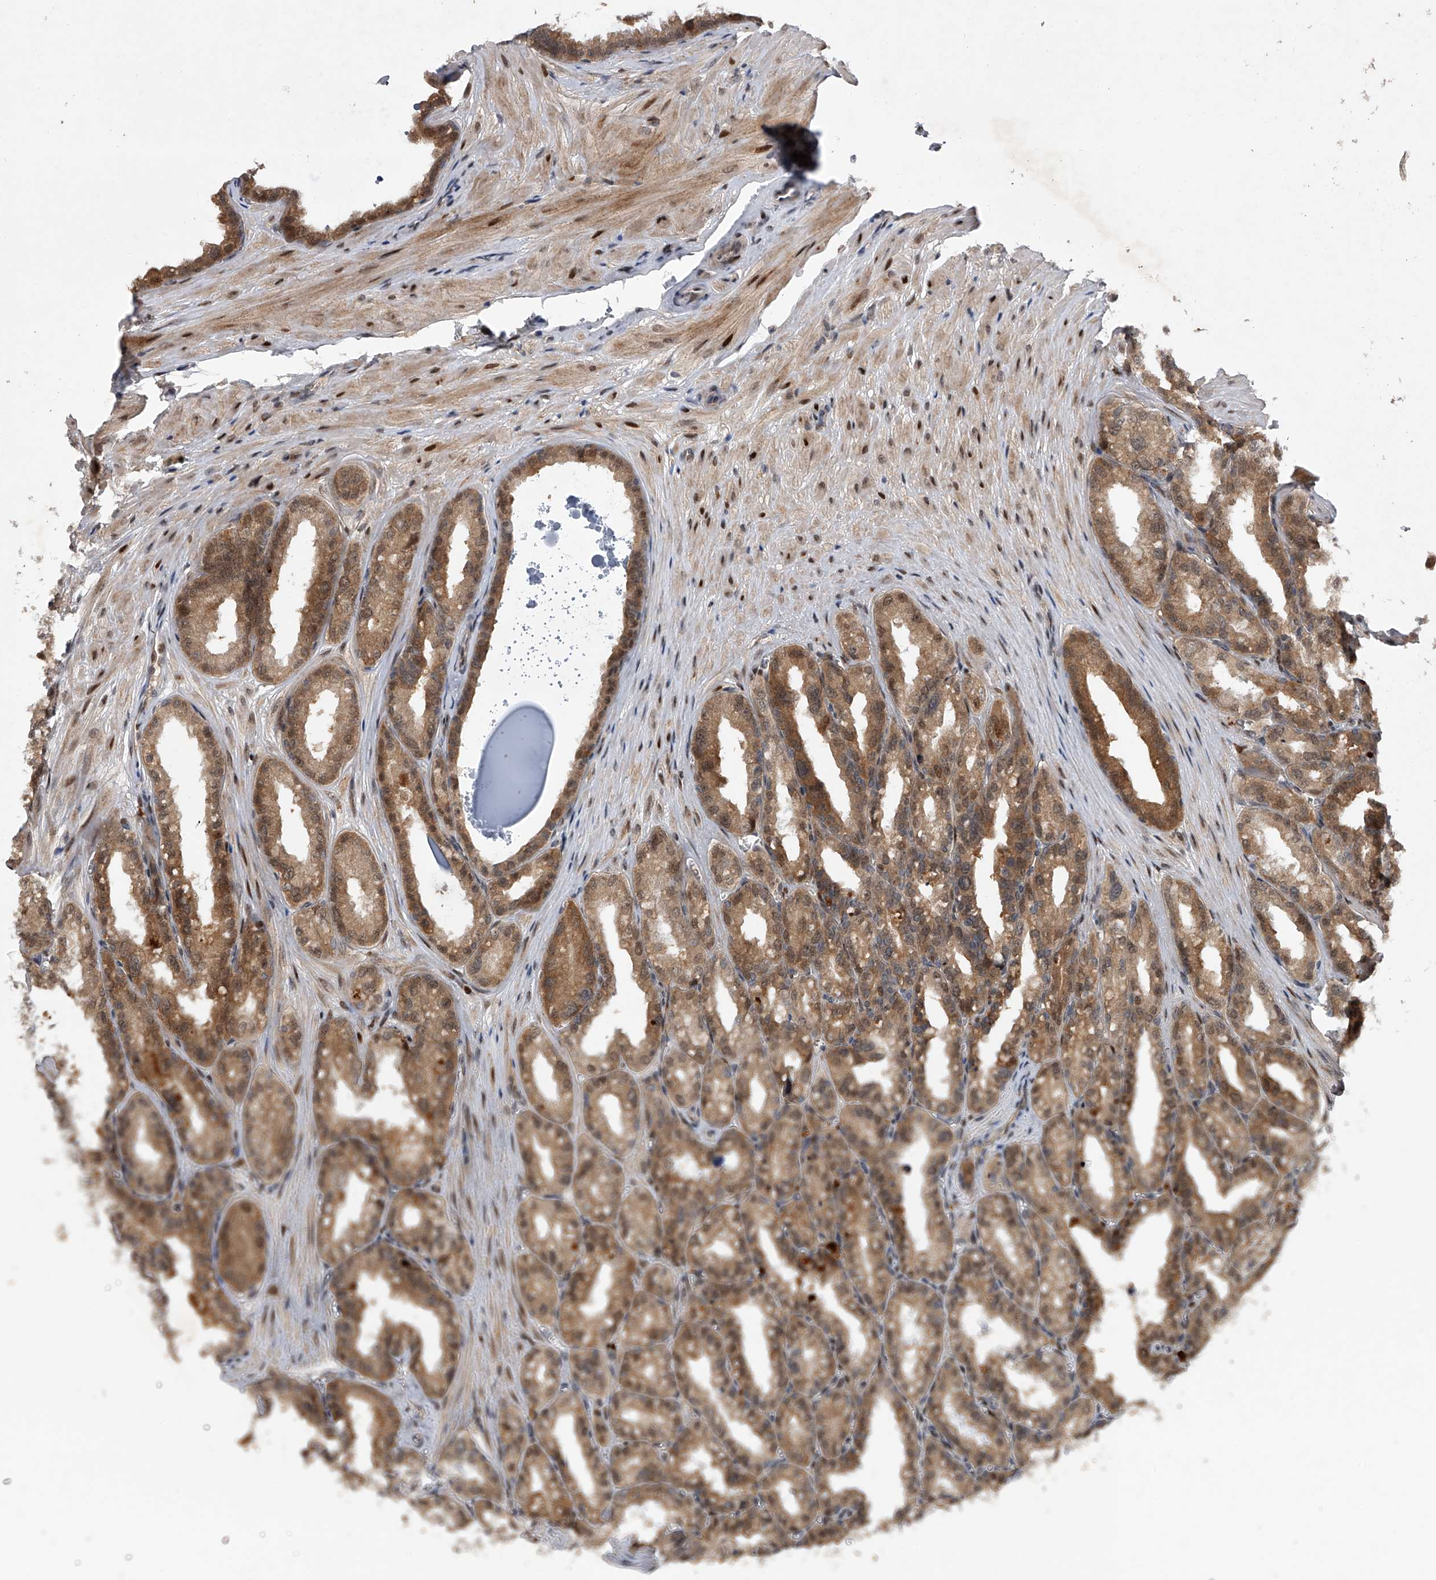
{"staining": {"intensity": "moderate", "quantity": ">75%", "location": "cytoplasmic/membranous,nuclear"}, "tissue": "seminal vesicle", "cell_type": "Glandular cells", "image_type": "normal", "snomed": [{"axis": "morphology", "description": "Normal tissue, NOS"}, {"axis": "topography", "description": "Prostate"}, {"axis": "topography", "description": "Seminal veicle"}], "caption": "Immunohistochemical staining of benign human seminal vesicle shows >75% levels of moderate cytoplasmic/membranous,nuclear protein positivity in approximately >75% of glandular cells. (Stains: DAB in brown, nuclei in blue, Microscopy: brightfield microscopy at high magnification).", "gene": "RWDD2A", "patient": {"sex": "male", "age": 51}}